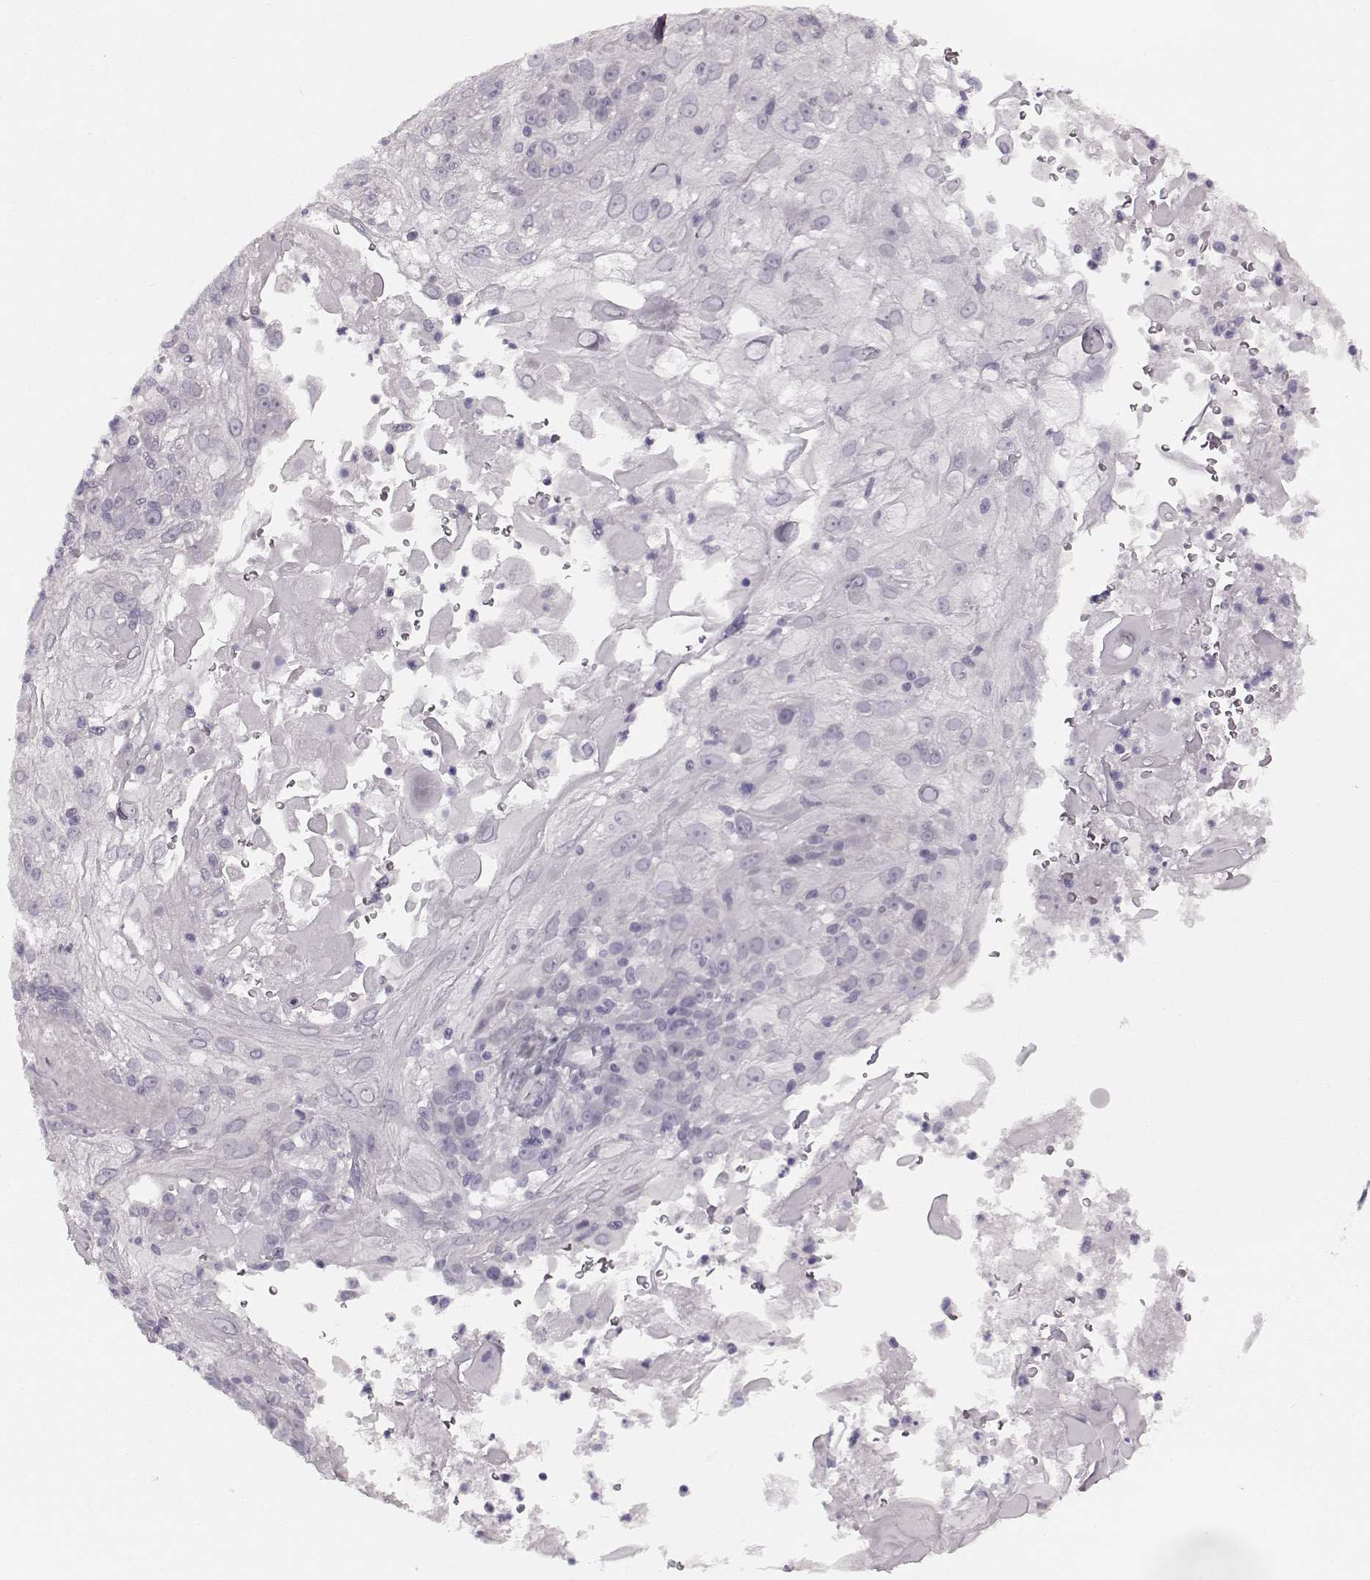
{"staining": {"intensity": "negative", "quantity": "none", "location": "none"}, "tissue": "skin cancer", "cell_type": "Tumor cells", "image_type": "cancer", "snomed": [{"axis": "morphology", "description": "Normal tissue, NOS"}, {"axis": "morphology", "description": "Squamous cell carcinoma, NOS"}, {"axis": "topography", "description": "Skin"}], "caption": "Skin cancer stained for a protein using immunohistochemistry demonstrates no expression tumor cells.", "gene": "SEMG2", "patient": {"sex": "female", "age": 83}}